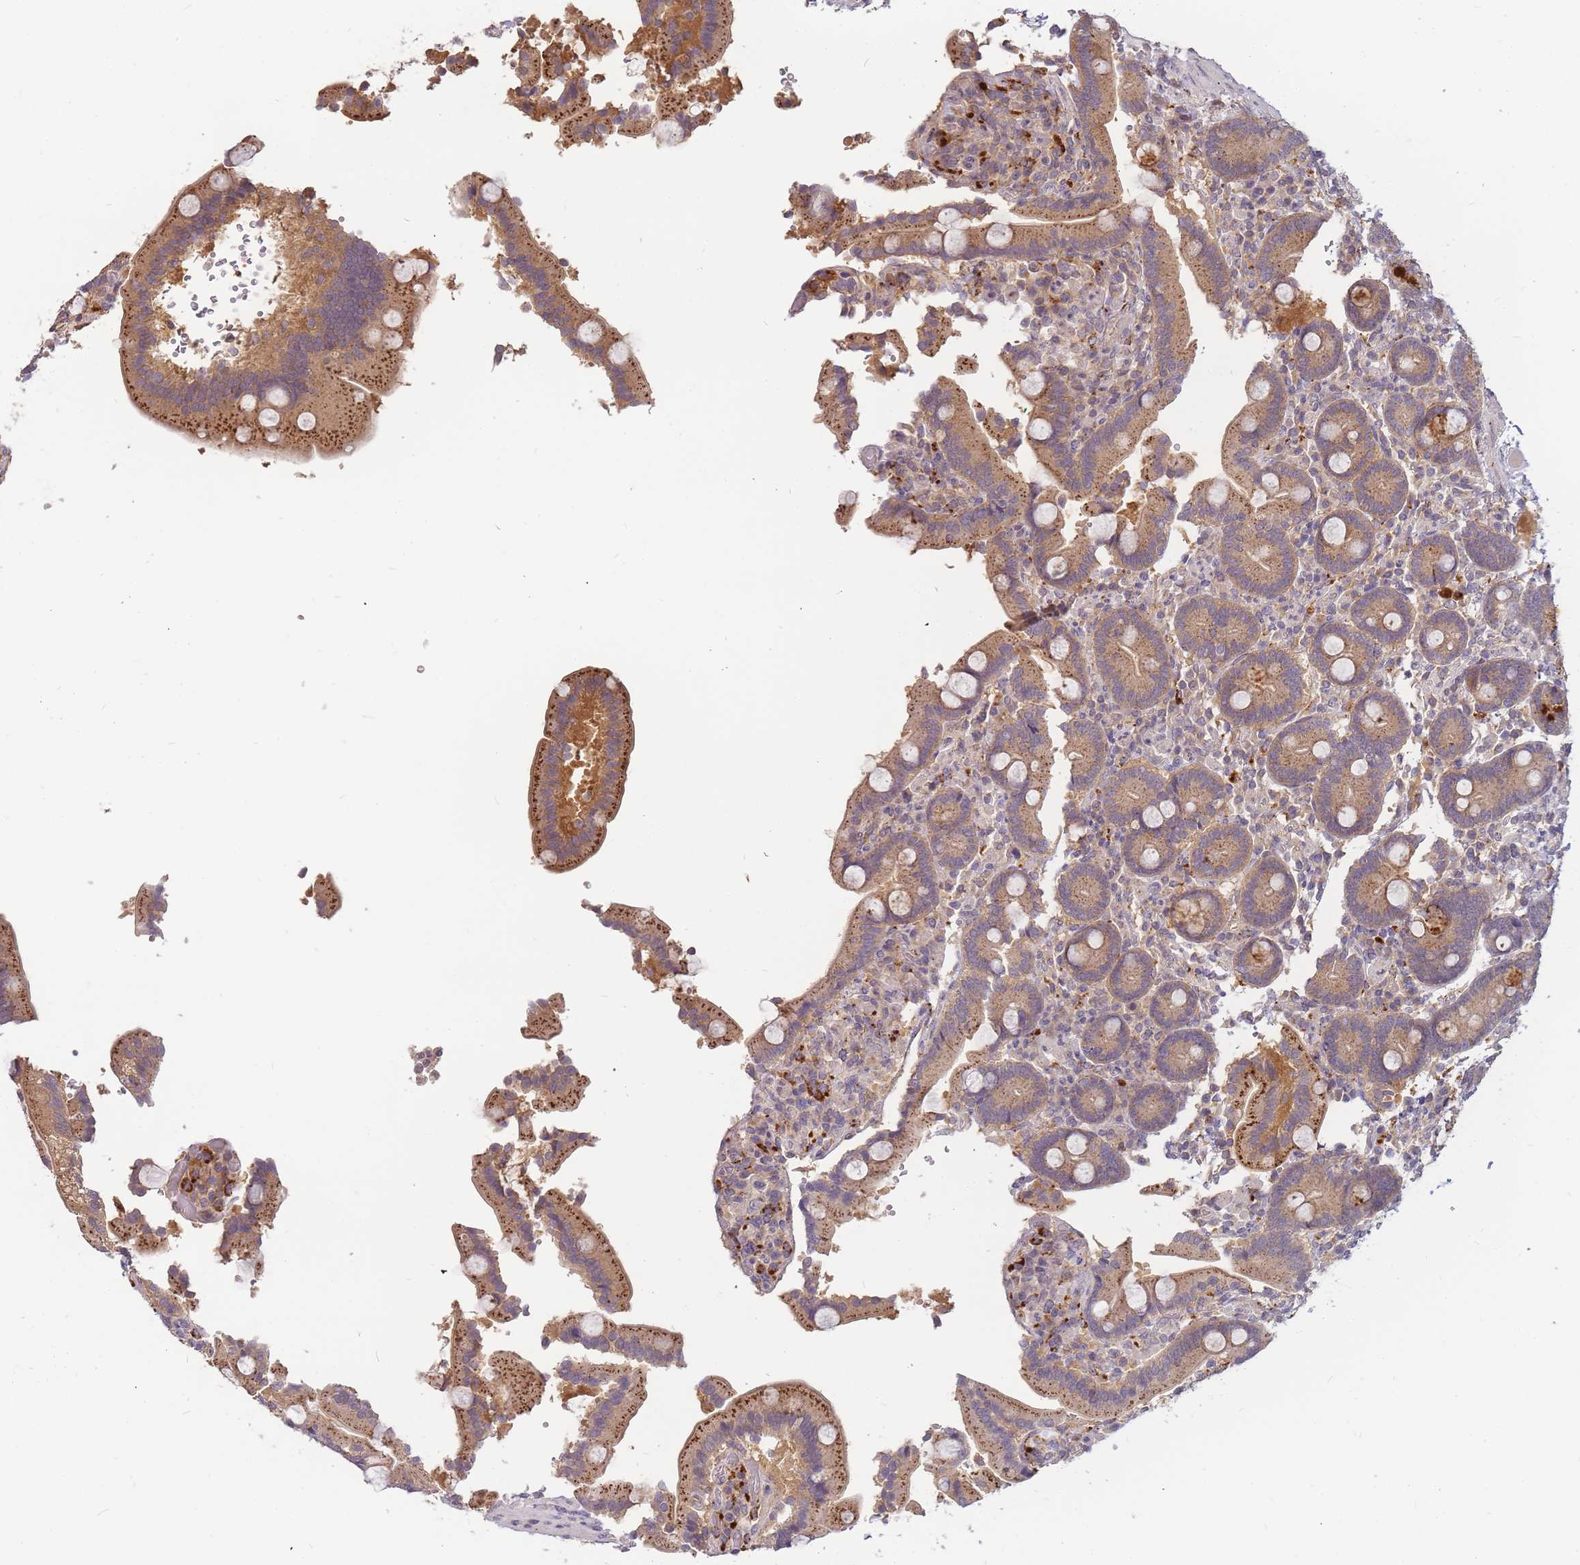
{"staining": {"intensity": "moderate", "quantity": ">75%", "location": "cytoplasmic/membranous"}, "tissue": "duodenum", "cell_type": "Glandular cells", "image_type": "normal", "snomed": [{"axis": "morphology", "description": "Normal tissue, NOS"}, {"axis": "topography", "description": "Duodenum"}], "caption": "A high-resolution micrograph shows IHC staining of unremarkable duodenum, which exhibits moderate cytoplasmic/membranous positivity in about >75% of glandular cells.", "gene": "ATG5", "patient": {"sex": "female", "age": 62}}